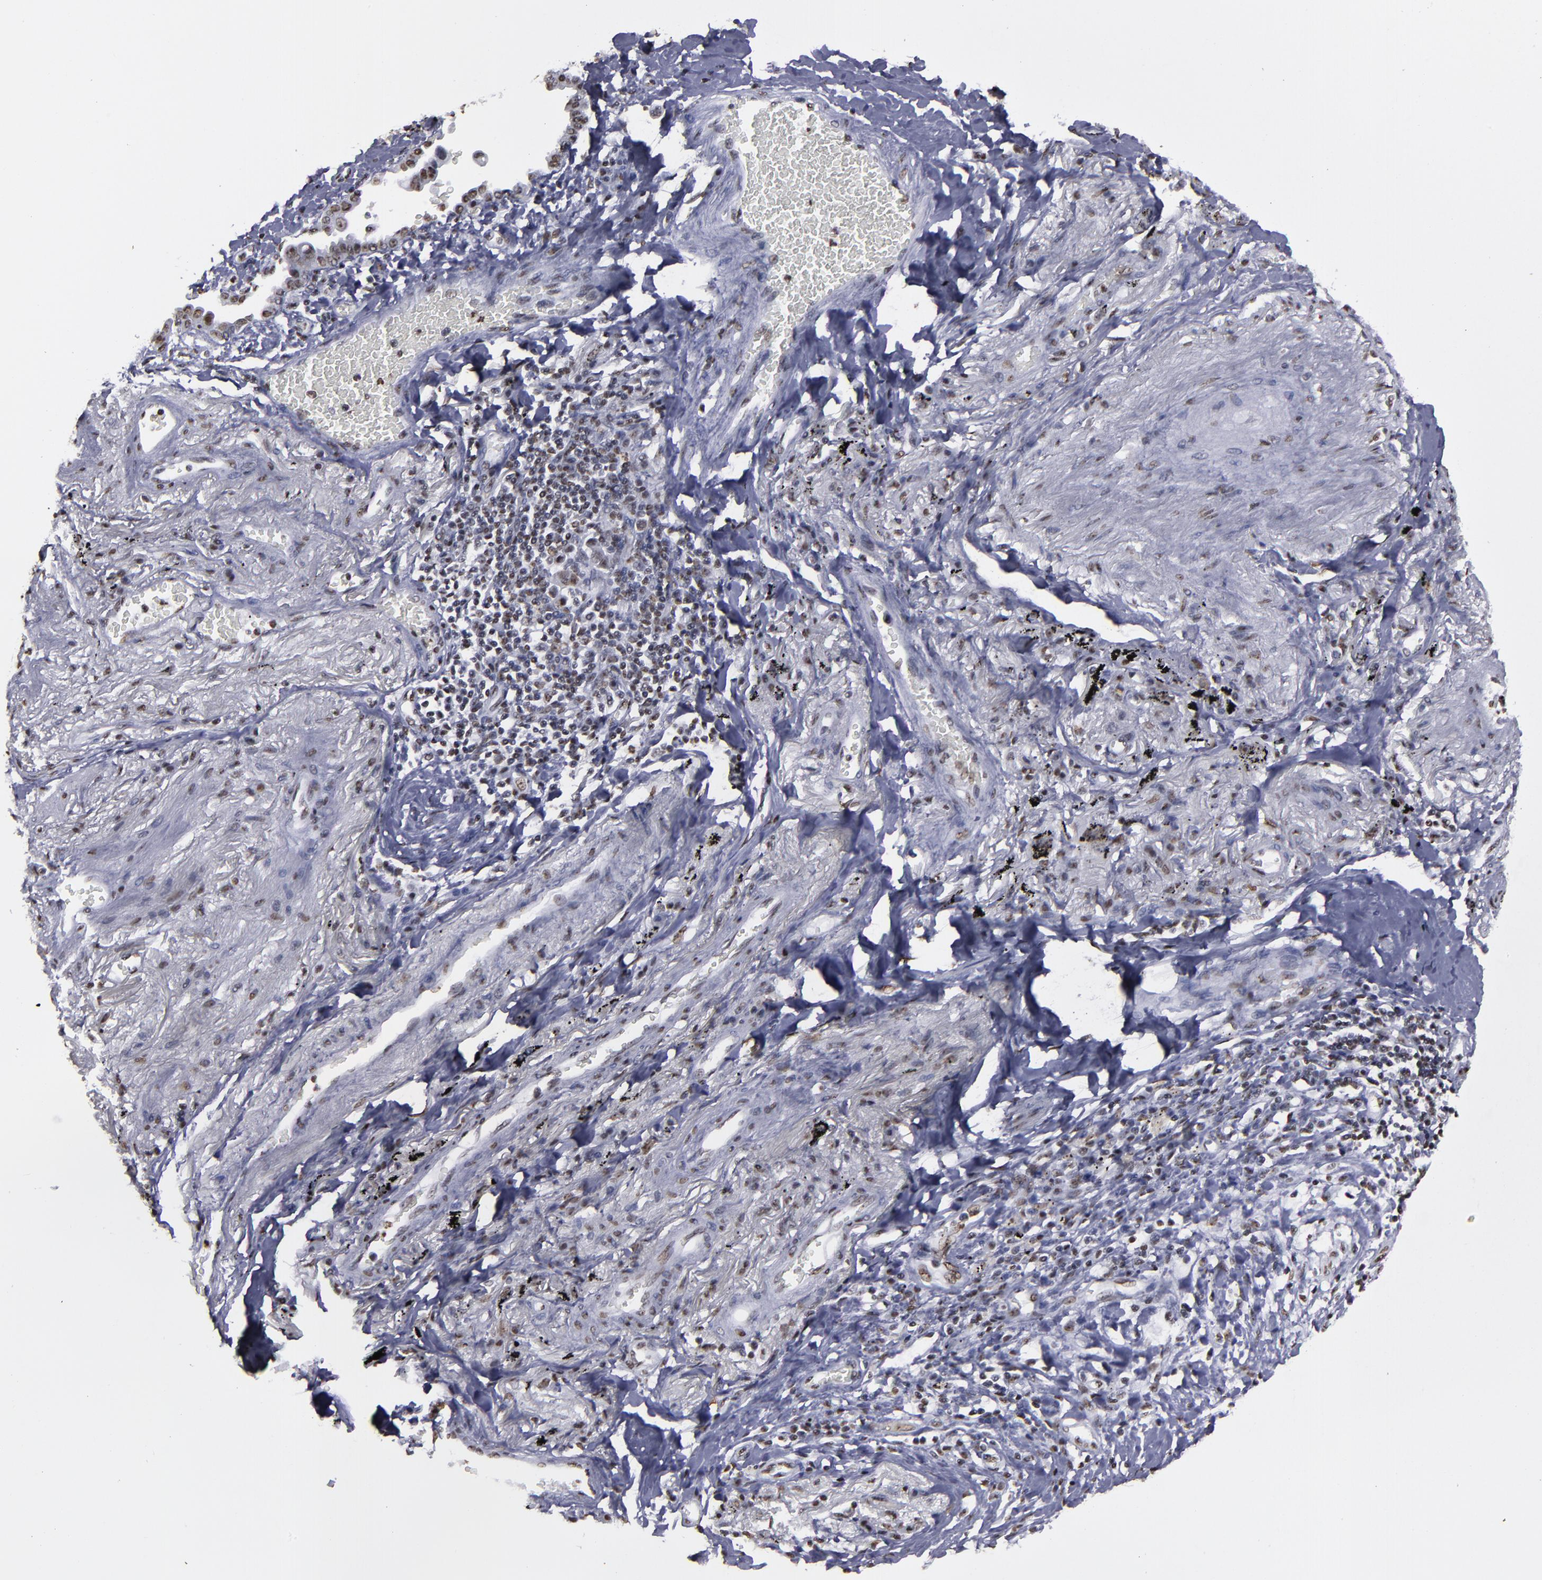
{"staining": {"intensity": "weak", "quantity": "25%-75%", "location": "nuclear"}, "tissue": "lung cancer", "cell_type": "Tumor cells", "image_type": "cancer", "snomed": [{"axis": "morphology", "description": "Adenocarcinoma, NOS"}, {"axis": "topography", "description": "Lung"}], "caption": "IHC of adenocarcinoma (lung) displays low levels of weak nuclear staining in about 25%-75% of tumor cells. The protein is stained brown, and the nuclei are stained in blue (DAB IHC with brightfield microscopy, high magnification).", "gene": "HNRNPA2B1", "patient": {"sex": "female", "age": 64}}